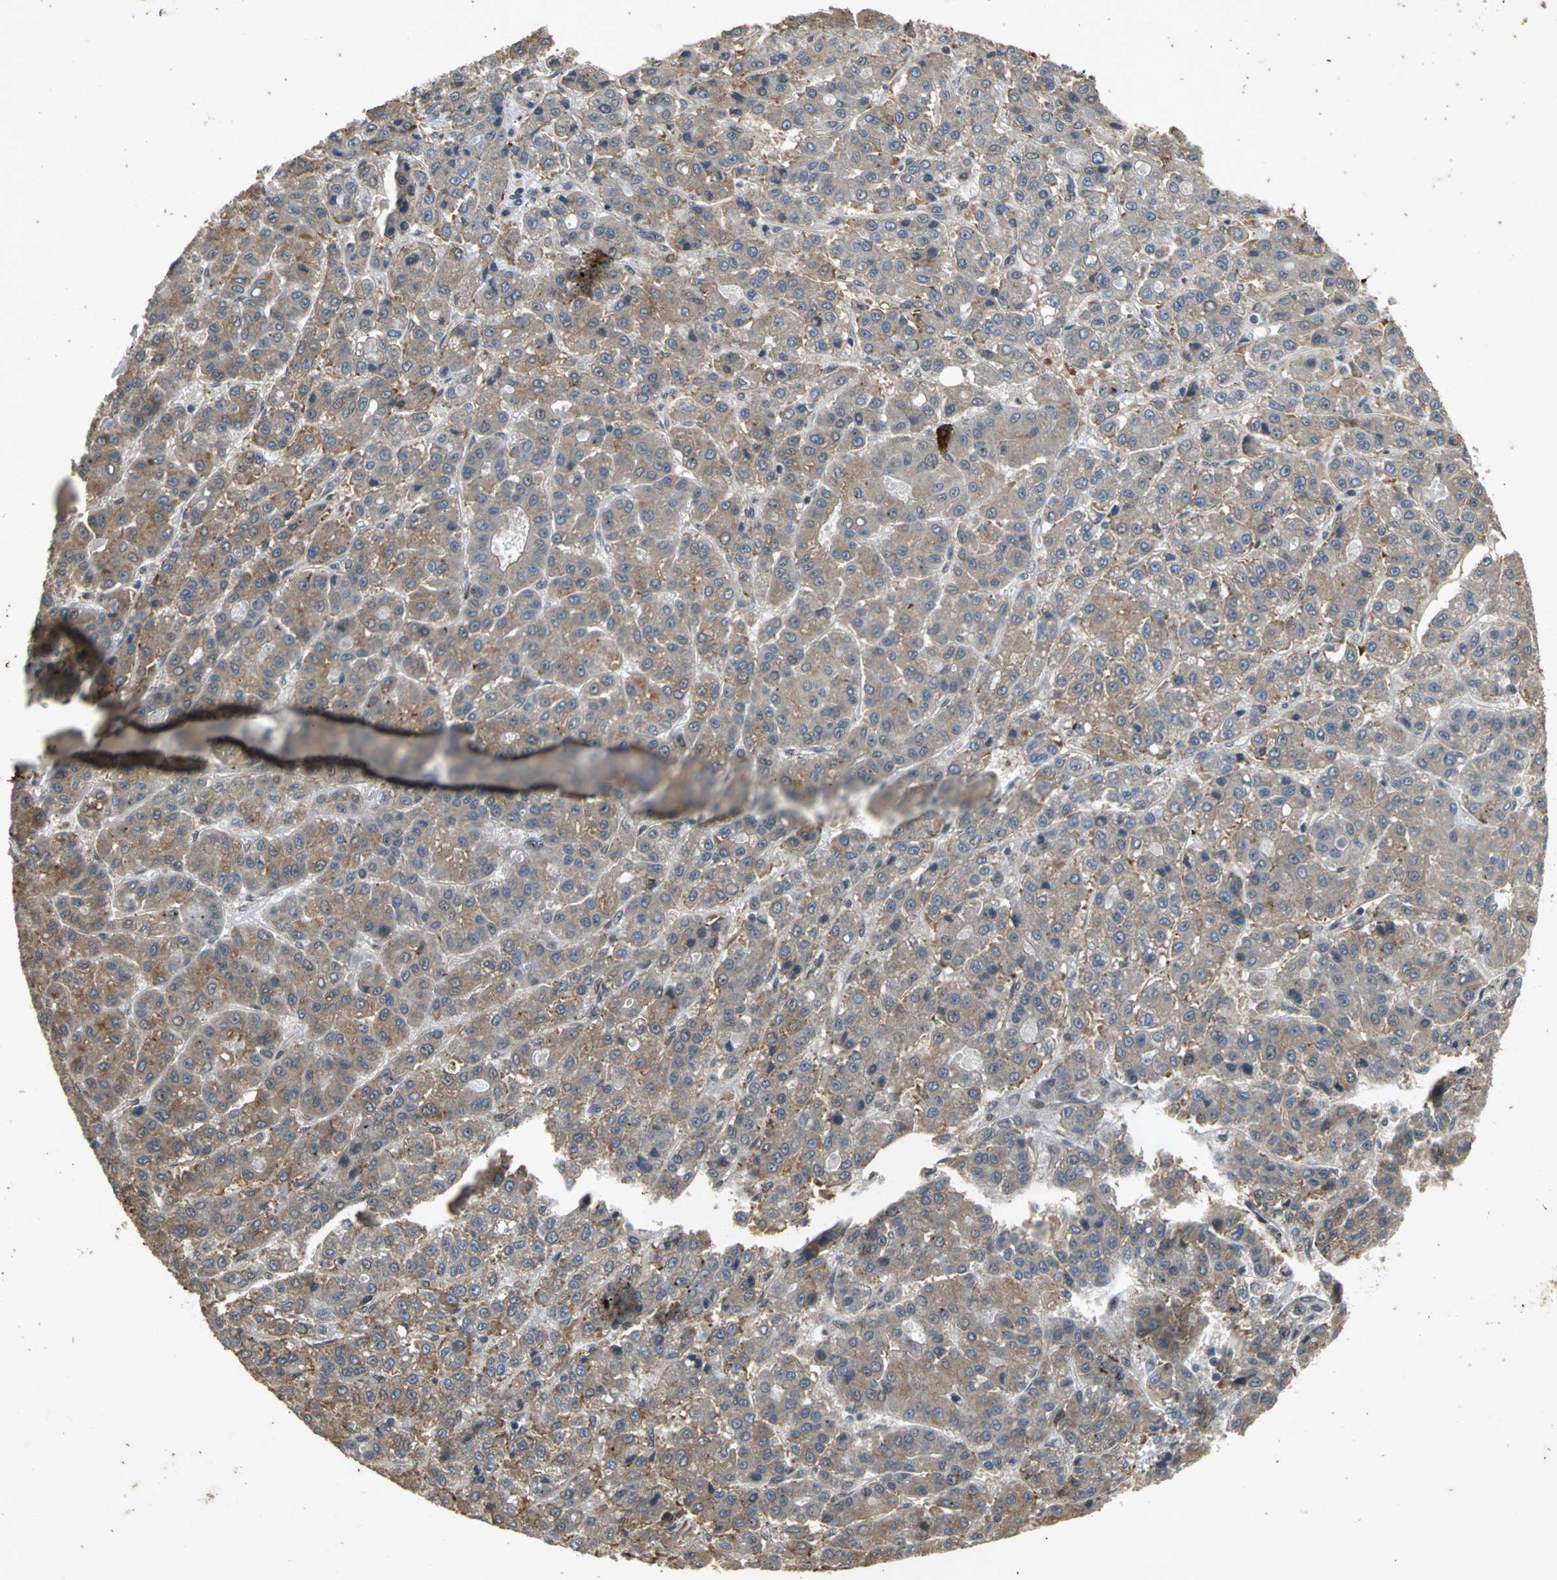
{"staining": {"intensity": "weak", "quantity": ">75%", "location": "cytoplasmic/membranous"}, "tissue": "liver cancer", "cell_type": "Tumor cells", "image_type": "cancer", "snomed": [{"axis": "morphology", "description": "Carcinoma, Hepatocellular, NOS"}, {"axis": "topography", "description": "Liver"}], "caption": "Protein staining shows weak cytoplasmic/membranous positivity in approximately >75% of tumor cells in liver cancer.", "gene": "NOTCH3", "patient": {"sex": "male", "age": 70}}